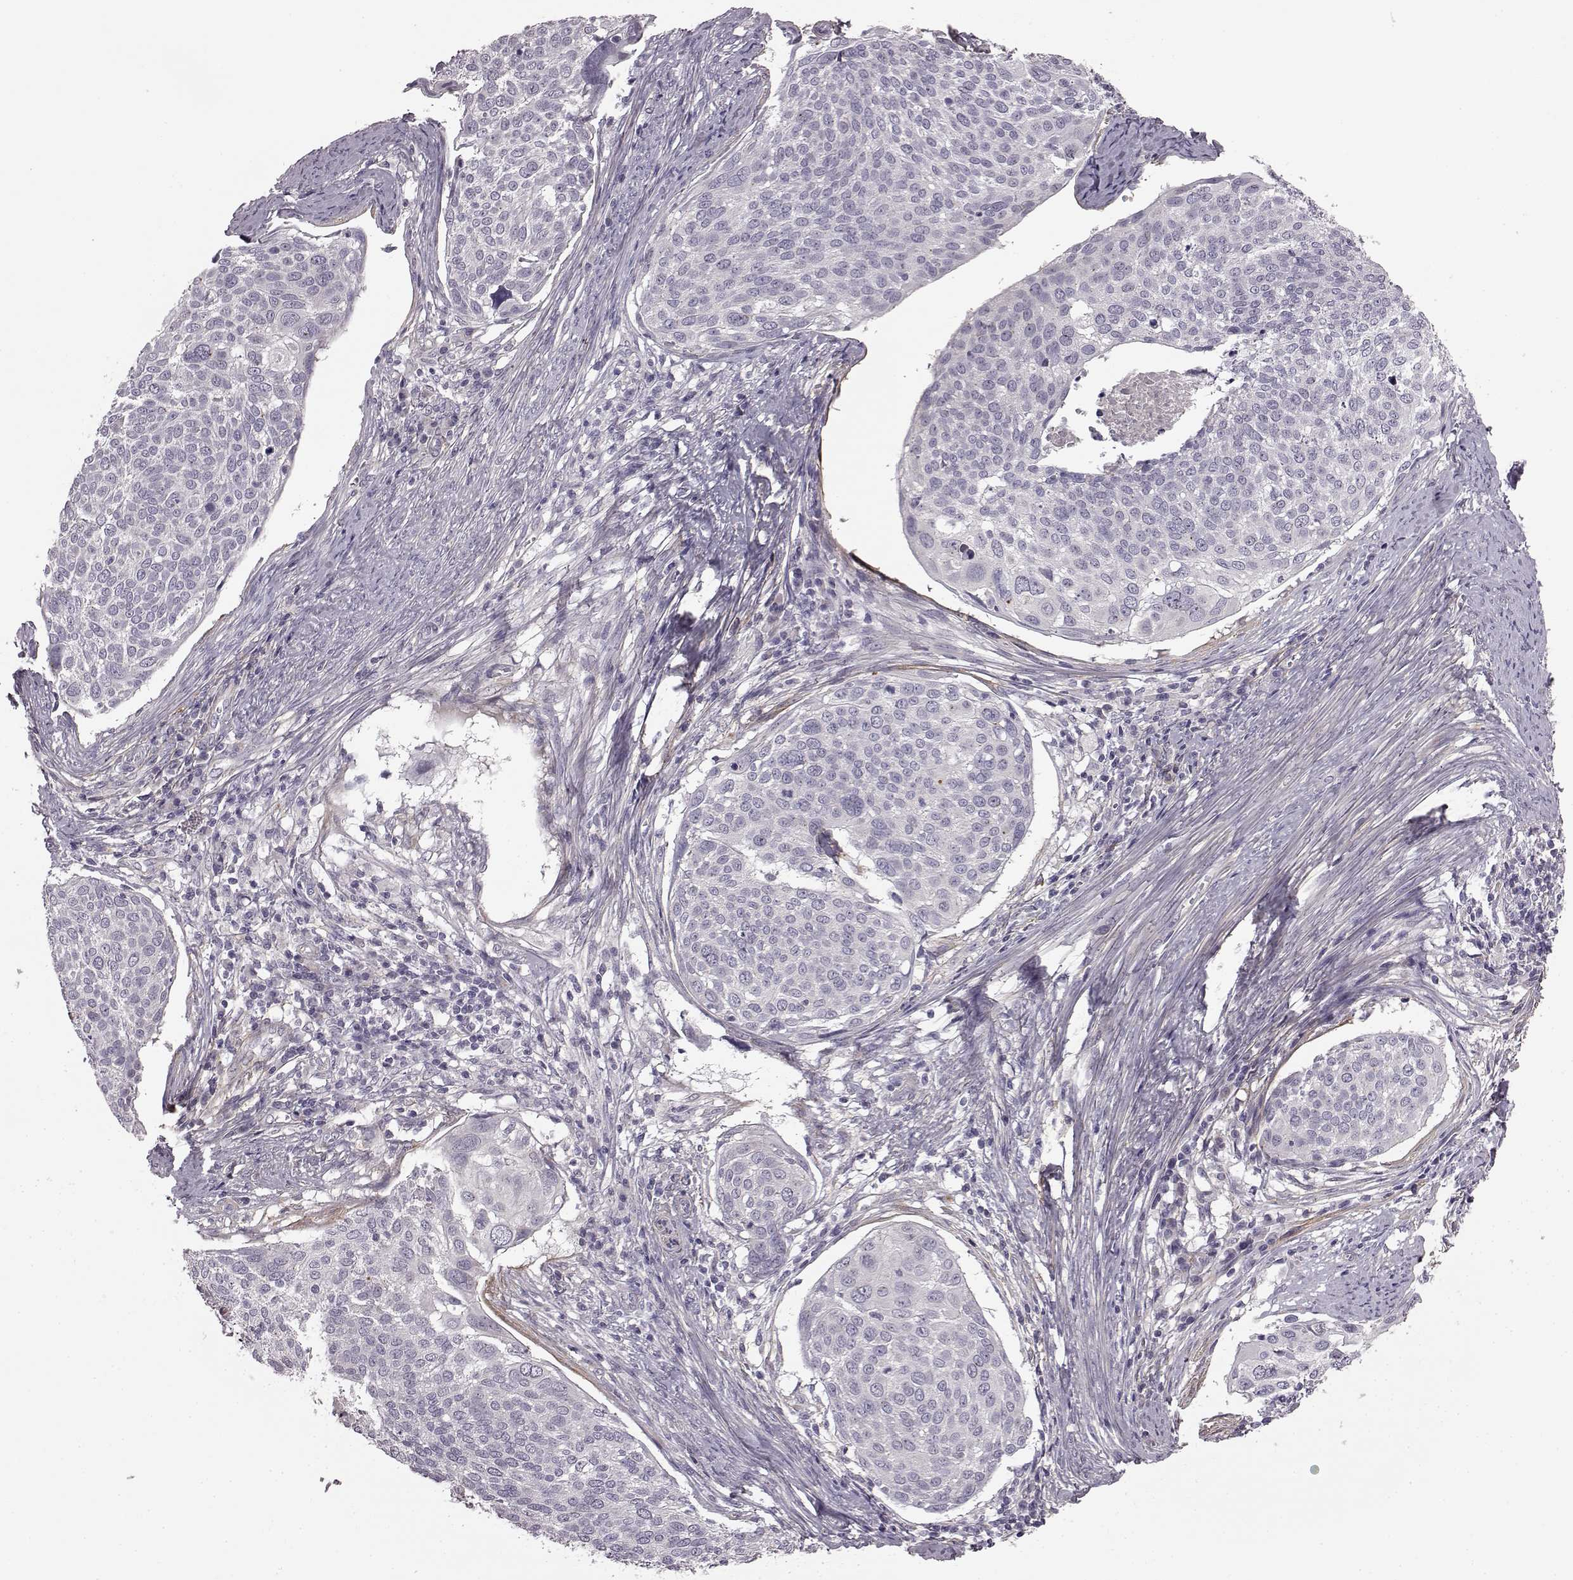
{"staining": {"intensity": "negative", "quantity": "none", "location": "none"}, "tissue": "cervical cancer", "cell_type": "Tumor cells", "image_type": "cancer", "snomed": [{"axis": "morphology", "description": "Squamous cell carcinoma, NOS"}, {"axis": "topography", "description": "Cervix"}], "caption": "DAB (3,3'-diaminobenzidine) immunohistochemical staining of cervical cancer (squamous cell carcinoma) displays no significant expression in tumor cells.", "gene": "GRK1", "patient": {"sex": "female", "age": 39}}